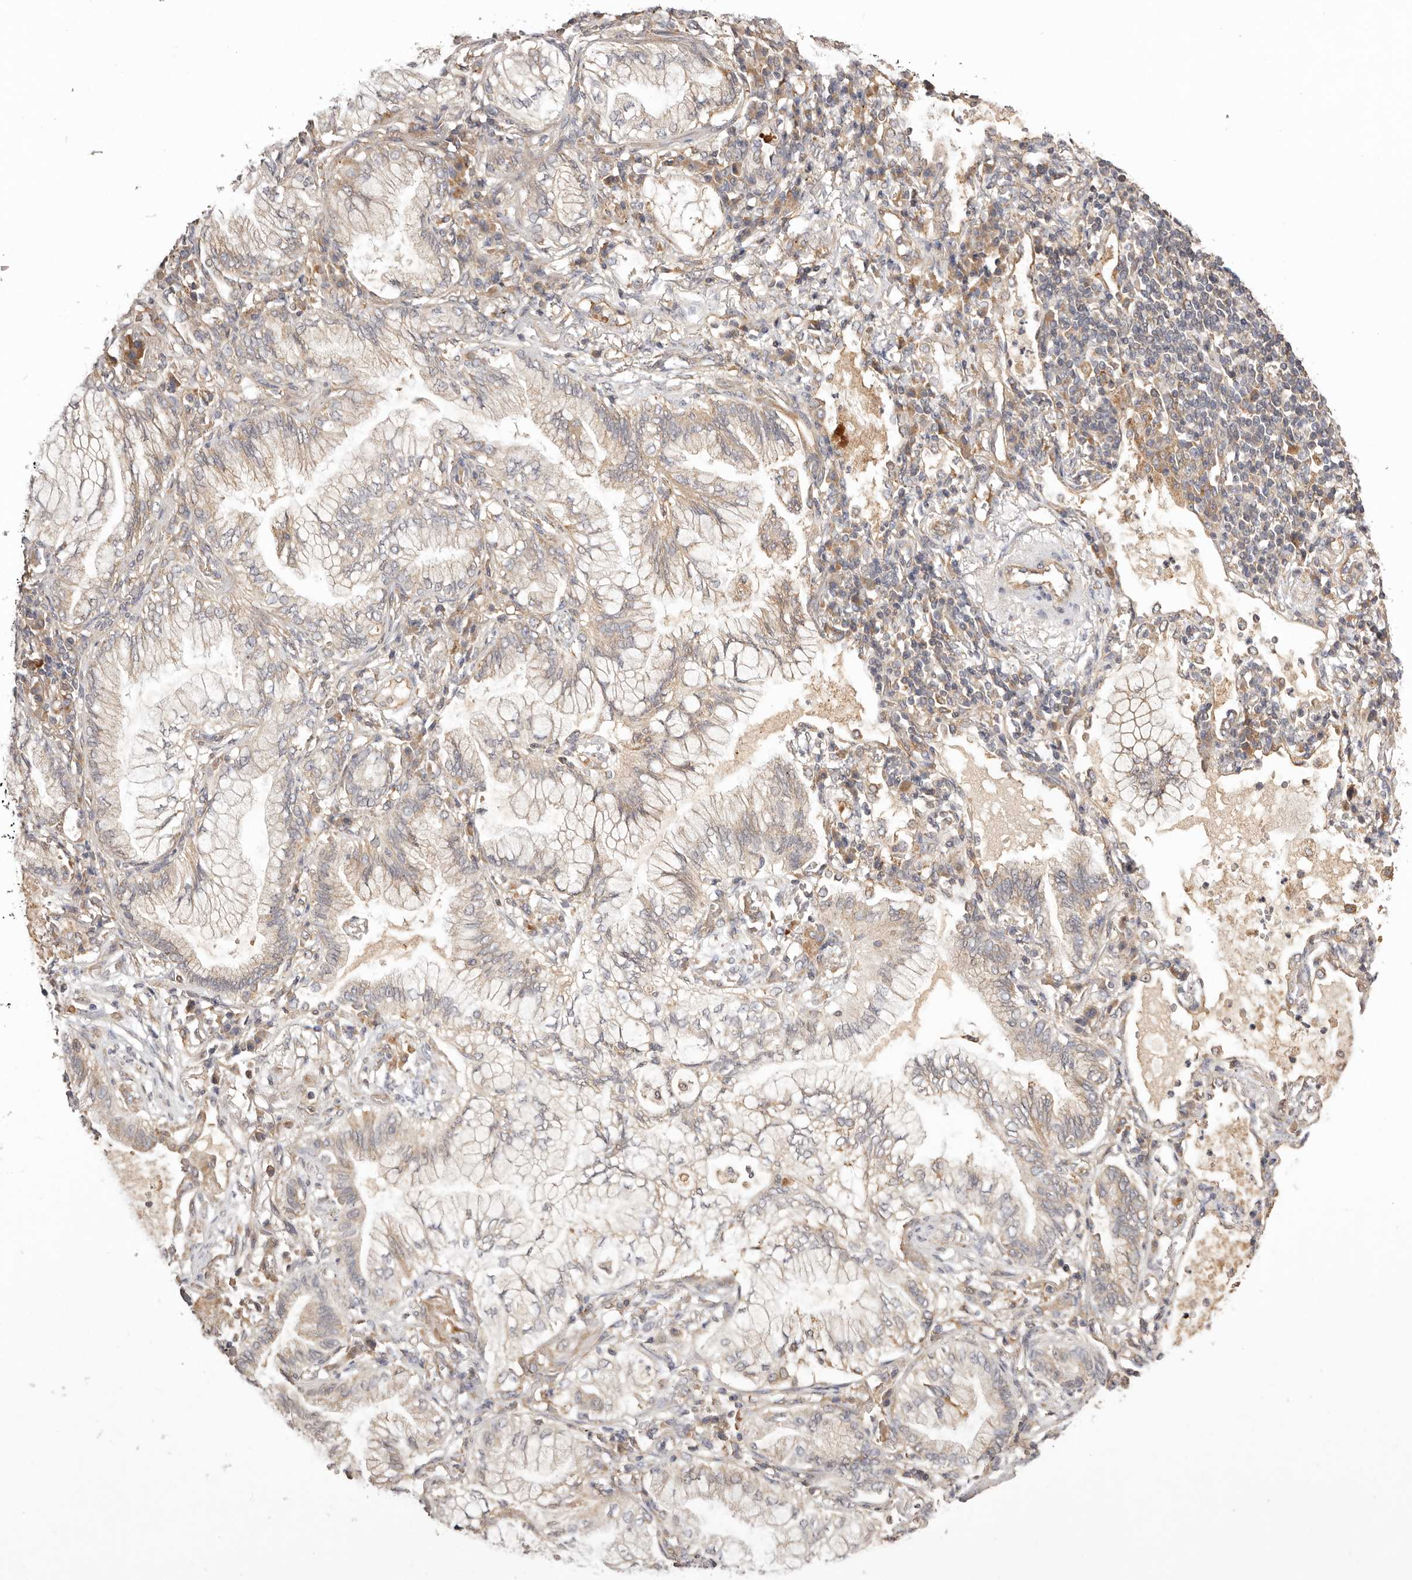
{"staining": {"intensity": "weak", "quantity": "25%-75%", "location": "cytoplasmic/membranous"}, "tissue": "lung cancer", "cell_type": "Tumor cells", "image_type": "cancer", "snomed": [{"axis": "morphology", "description": "Adenocarcinoma, NOS"}, {"axis": "topography", "description": "Lung"}], "caption": "Immunohistochemical staining of adenocarcinoma (lung) shows low levels of weak cytoplasmic/membranous protein positivity in about 25%-75% of tumor cells.", "gene": "UBR2", "patient": {"sex": "female", "age": 70}}